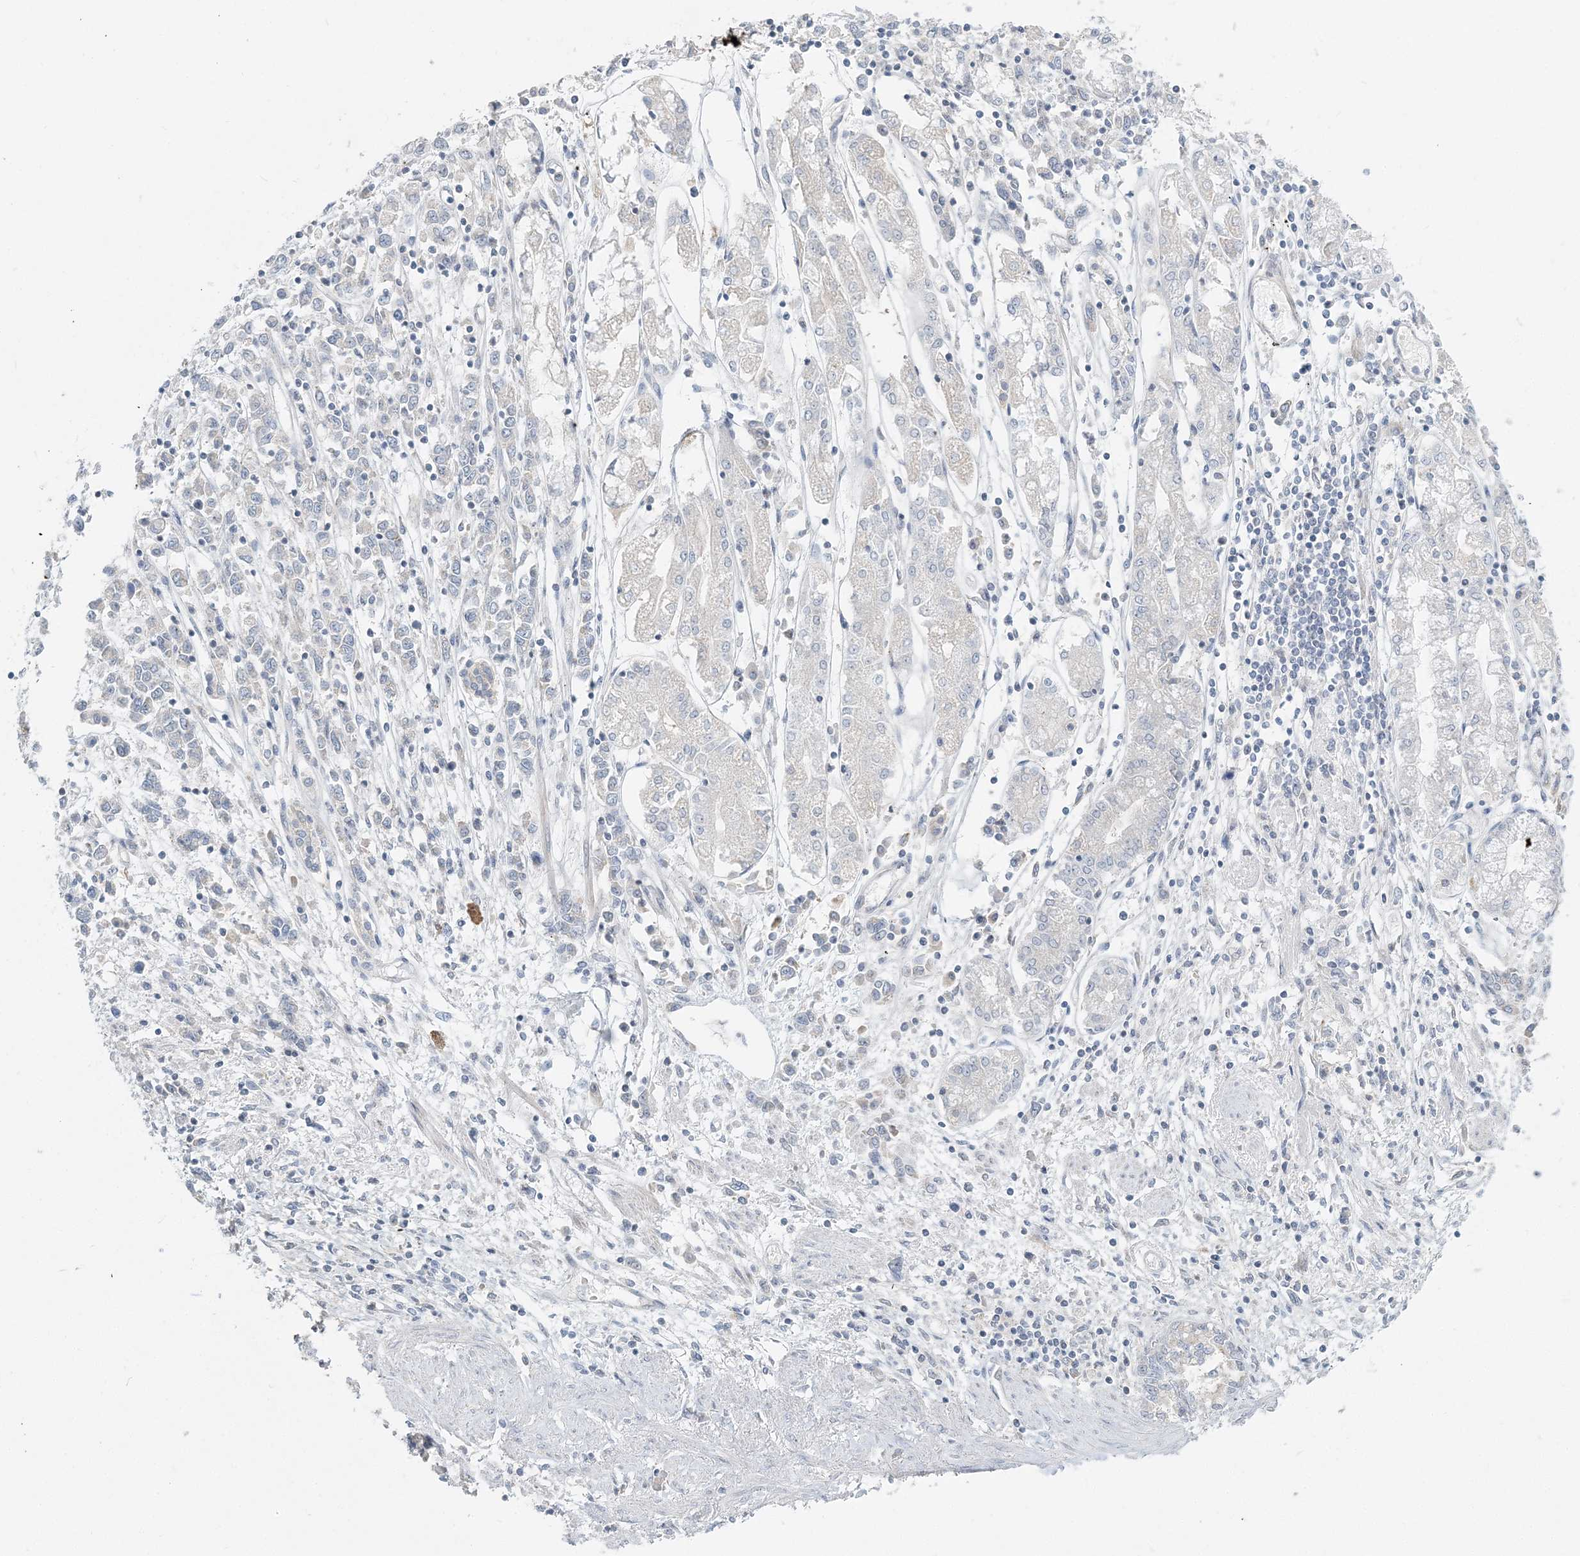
{"staining": {"intensity": "negative", "quantity": "none", "location": "none"}, "tissue": "stomach cancer", "cell_type": "Tumor cells", "image_type": "cancer", "snomed": [{"axis": "morphology", "description": "Adenocarcinoma, NOS"}, {"axis": "topography", "description": "Stomach"}], "caption": "Human adenocarcinoma (stomach) stained for a protein using immunohistochemistry (IHC) demonstrates no expression in tumor cells.", "gene": "NAA11", "patient": {"sex": "female", "age": 76}}